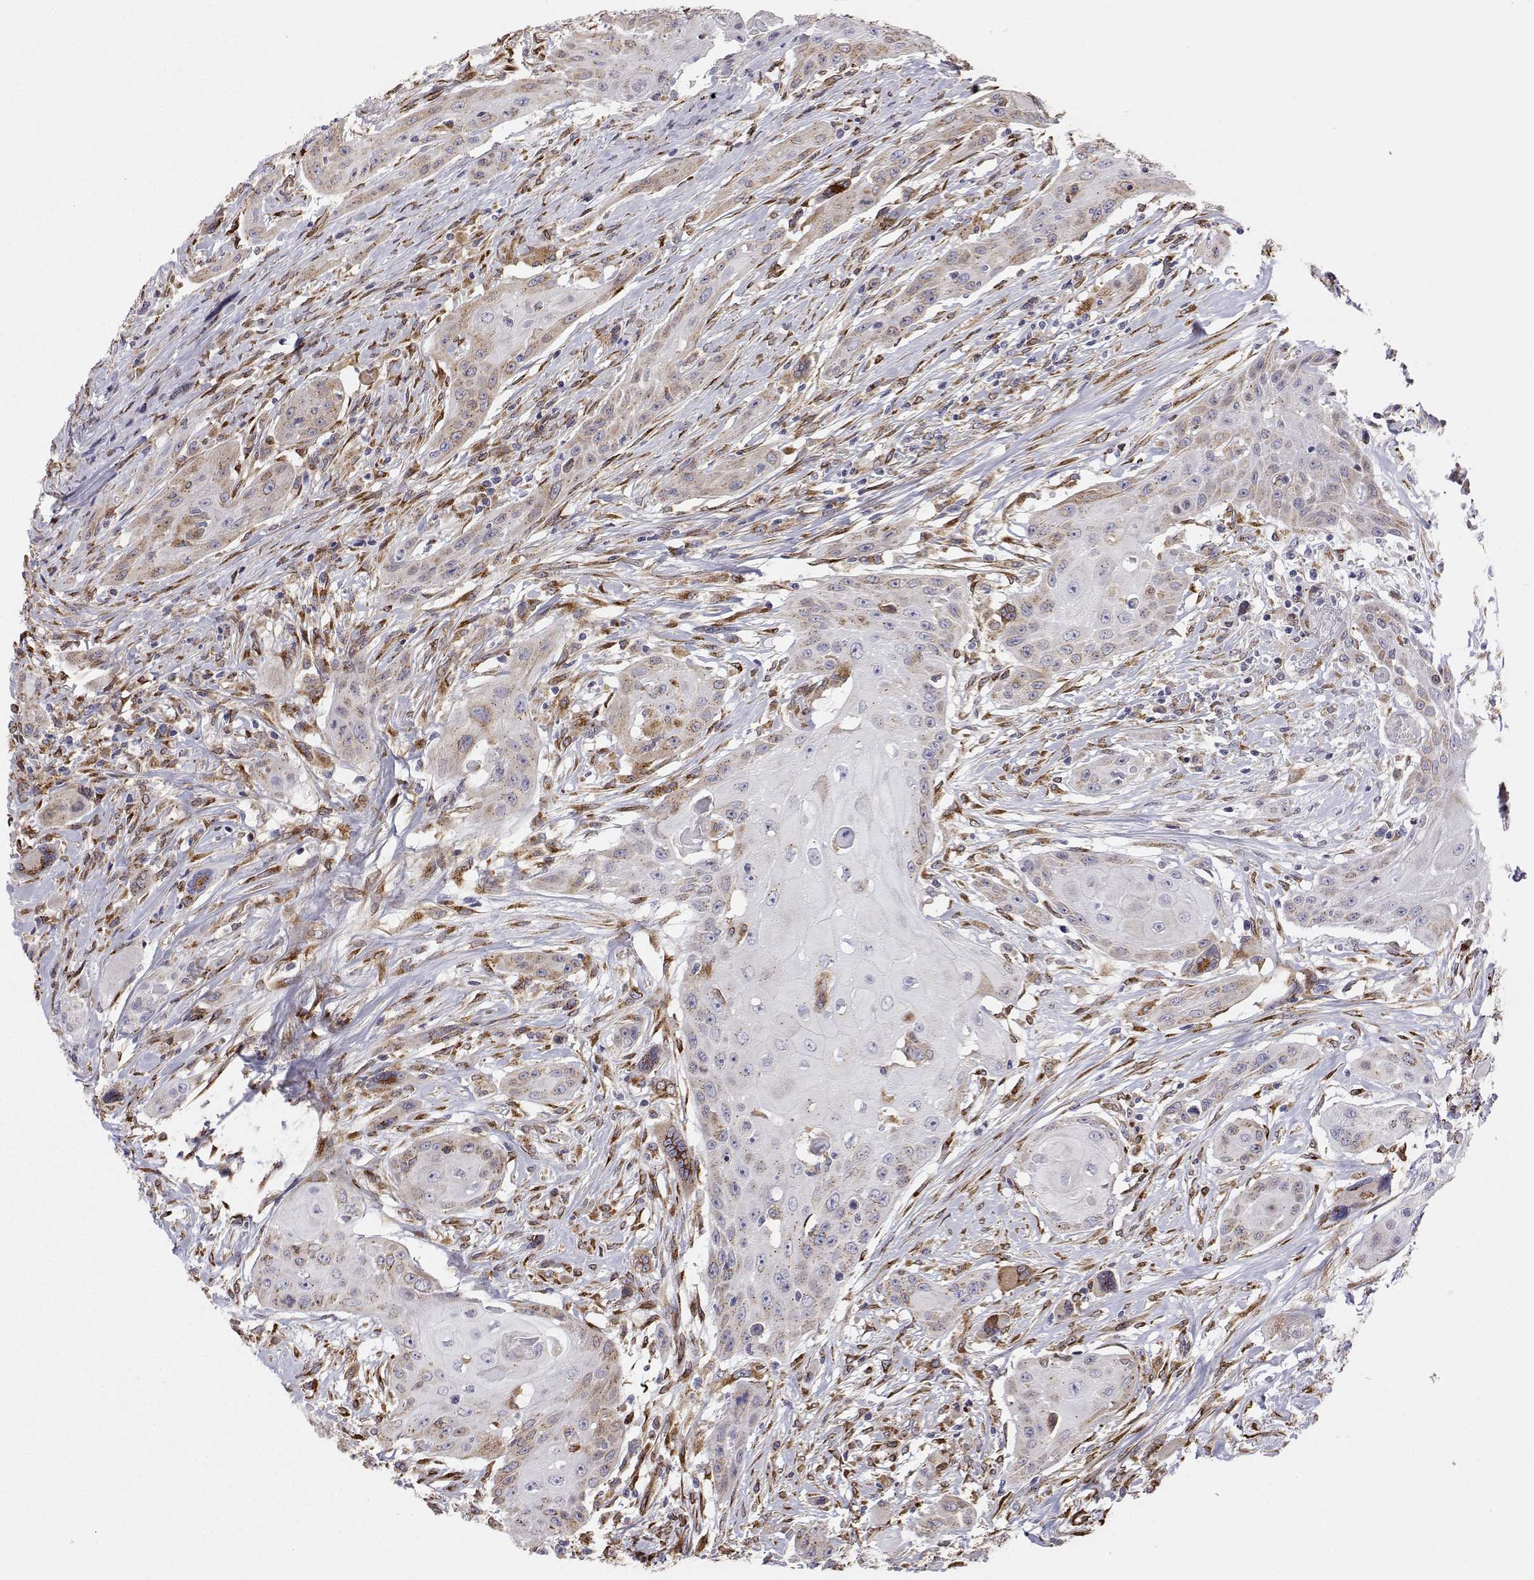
{"staining": {"intensity": "weak", "quantity": "<25%", "location": "cytoplasmic/membranous"}, "tissue": "head and neck cancer", "cell_type": "Tumor cells", "image_type": "cancer", "snomed": [{"axis": "morphology", "description": "Squamous cell carcinoma, NOS"}, {"axis": "topography", "description": "Oral tissue"}, {"axis": "topography", "description": "Head-Neck"}, {"axis": "topography", "description": "Neck, NOS"}], "caption": "The IHC micrograph has no significant expression in tumor cells of squamous cell carcinoma (head and neck) tissue. (DAB immunohistochemistry with hematoxylin counter stain).", "gene": "STARD13", "patient": {"sex": "female", "age": 55}}